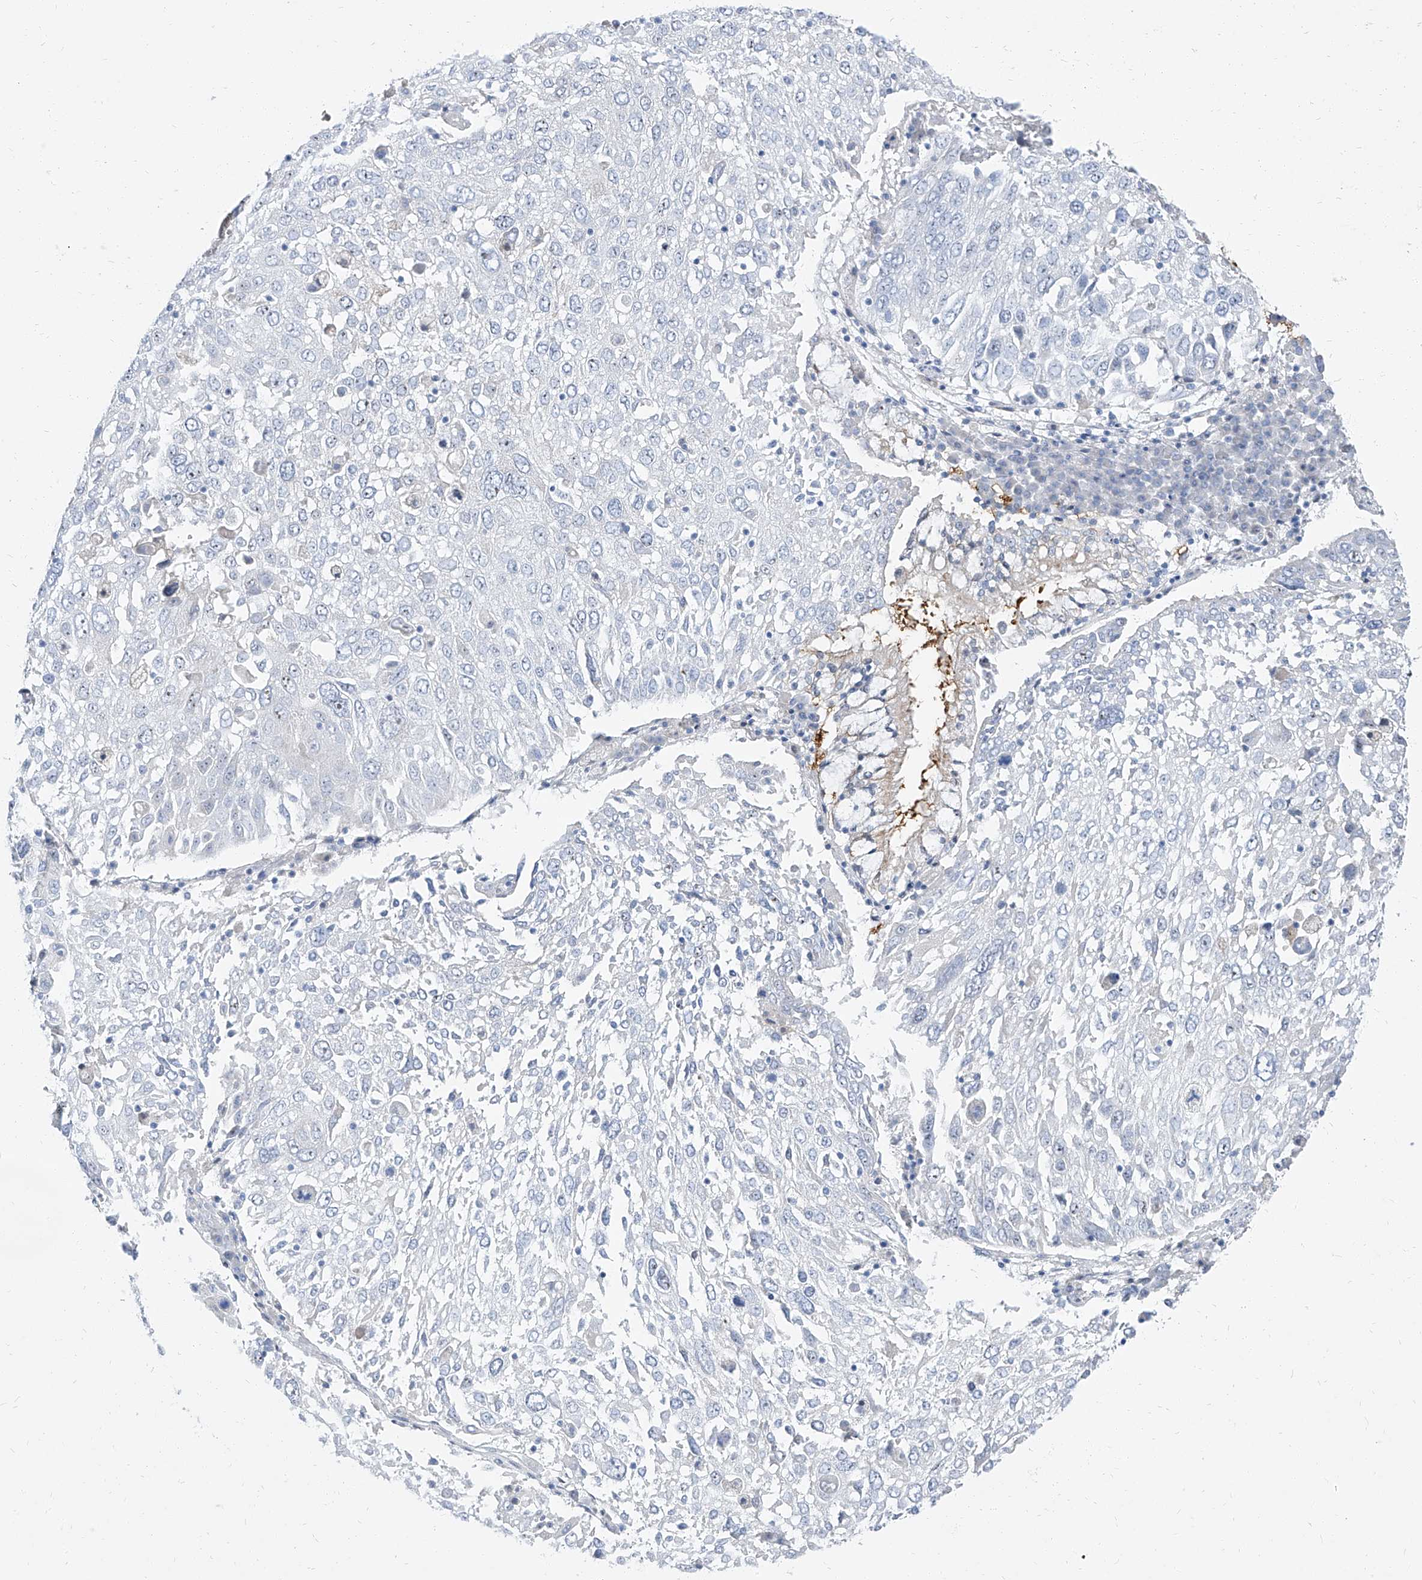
{"staining": {"intensity": "weak", "quantity": "<25%", "location": "nuclear"}, "tissue": "lung cancer", "cell_type": "Tumor cells", "image_type": "cancer", "snomed": [{"axis": "morphology", "description": "Squamous cell carcinoma, NOS"}, {"axis": "topography", "description": "Lung"}], "caption": "Immunohistochemistry of lung squamous cell carcinoma shows no expression in tumor cells.", "gene": "TXLNB", "patient": {"sex": "male", "age": 65}}